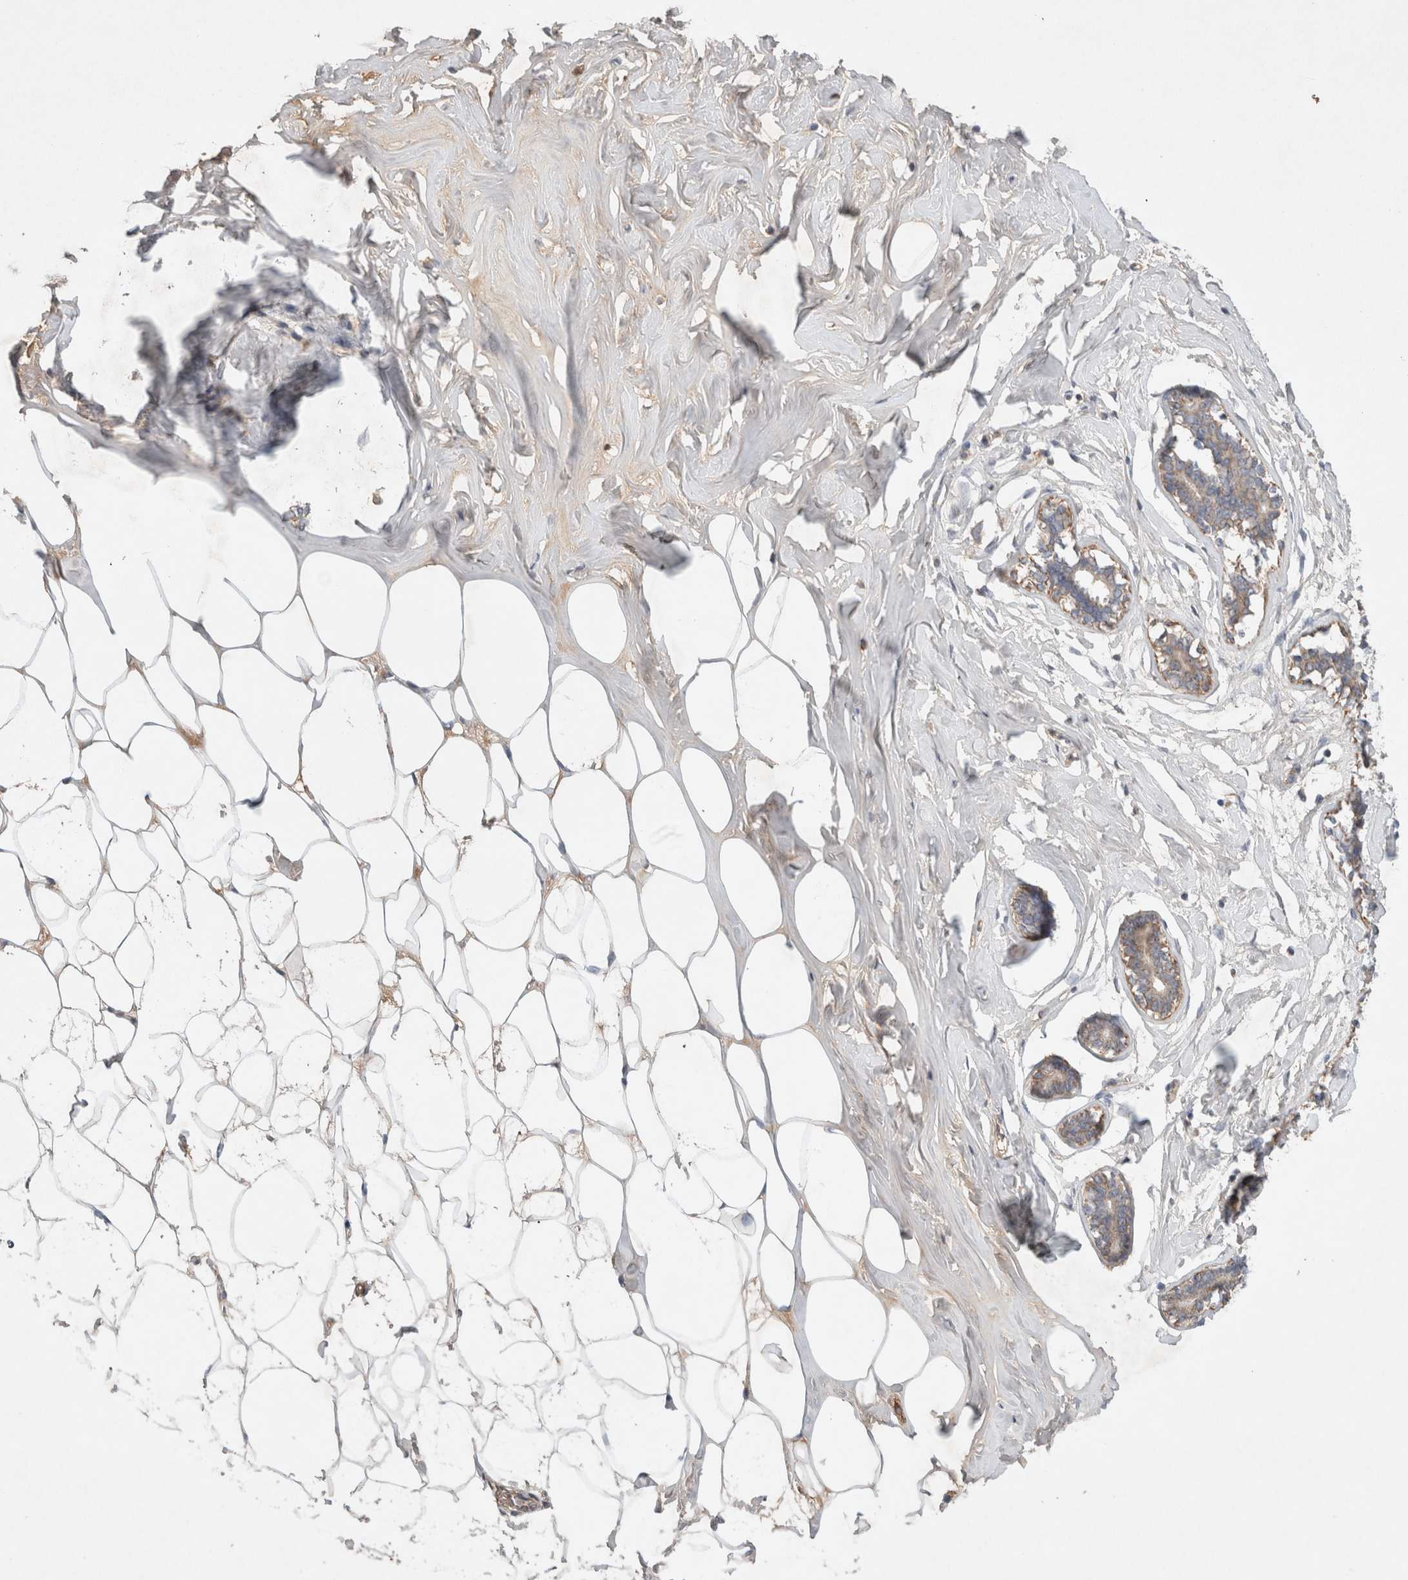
{"staining": {"intensity": "weak", "quantity": ">75%", "location": "cytoplasmic/membranous"}, "tissue": "adipose tissue", "cell_type": "Adipocytes", "image_type": "normal", "snomed": [{"axis": "morphology", "description": "Normal tissue, NOS"}, {"axis": "morphology", "description": "Fibrosis, NOS"}, {"axis": "topography", "description": "Breast"}, {"axis": "topography", "description": "Adipose tissue"}], "caption": "About >75% of adipocytes in unremarkable adipose tissue reveal weak cytoplasmic/membranous protein expression as visualized by brown immunohistochemical staining.", "gene": "MRPS28", "patient": {"sex": "female", "age": 39}}